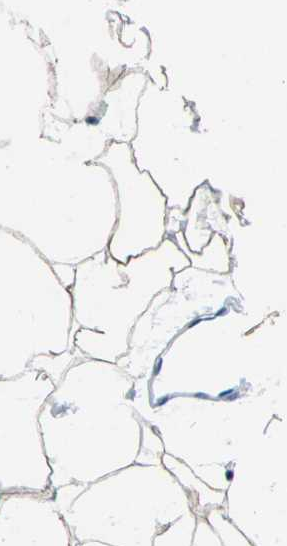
{"staining": {"intensity": "moderate", "quantity": ">75%", "location": "nuclear"}, "tissue": "adipose tissue", "cell_type": "Adipocytes", "image_type": "normal", "snomed": [{"axis": "morphology", "description": "Normal tissue, NOS"}, {"axis": "topography", "description": "Breast"}, {"axis": "topography", "description": "Soft tissue"}], "caption": "DAB (3,3'-diaminobenzidine) immunohistochemical staining of normal human adipose tissue reveals moderate nuclear protein staining in approximately >75% of adipocytes.", "gene": "ATF1", "patient": {"sex": "female", "age": 75}}